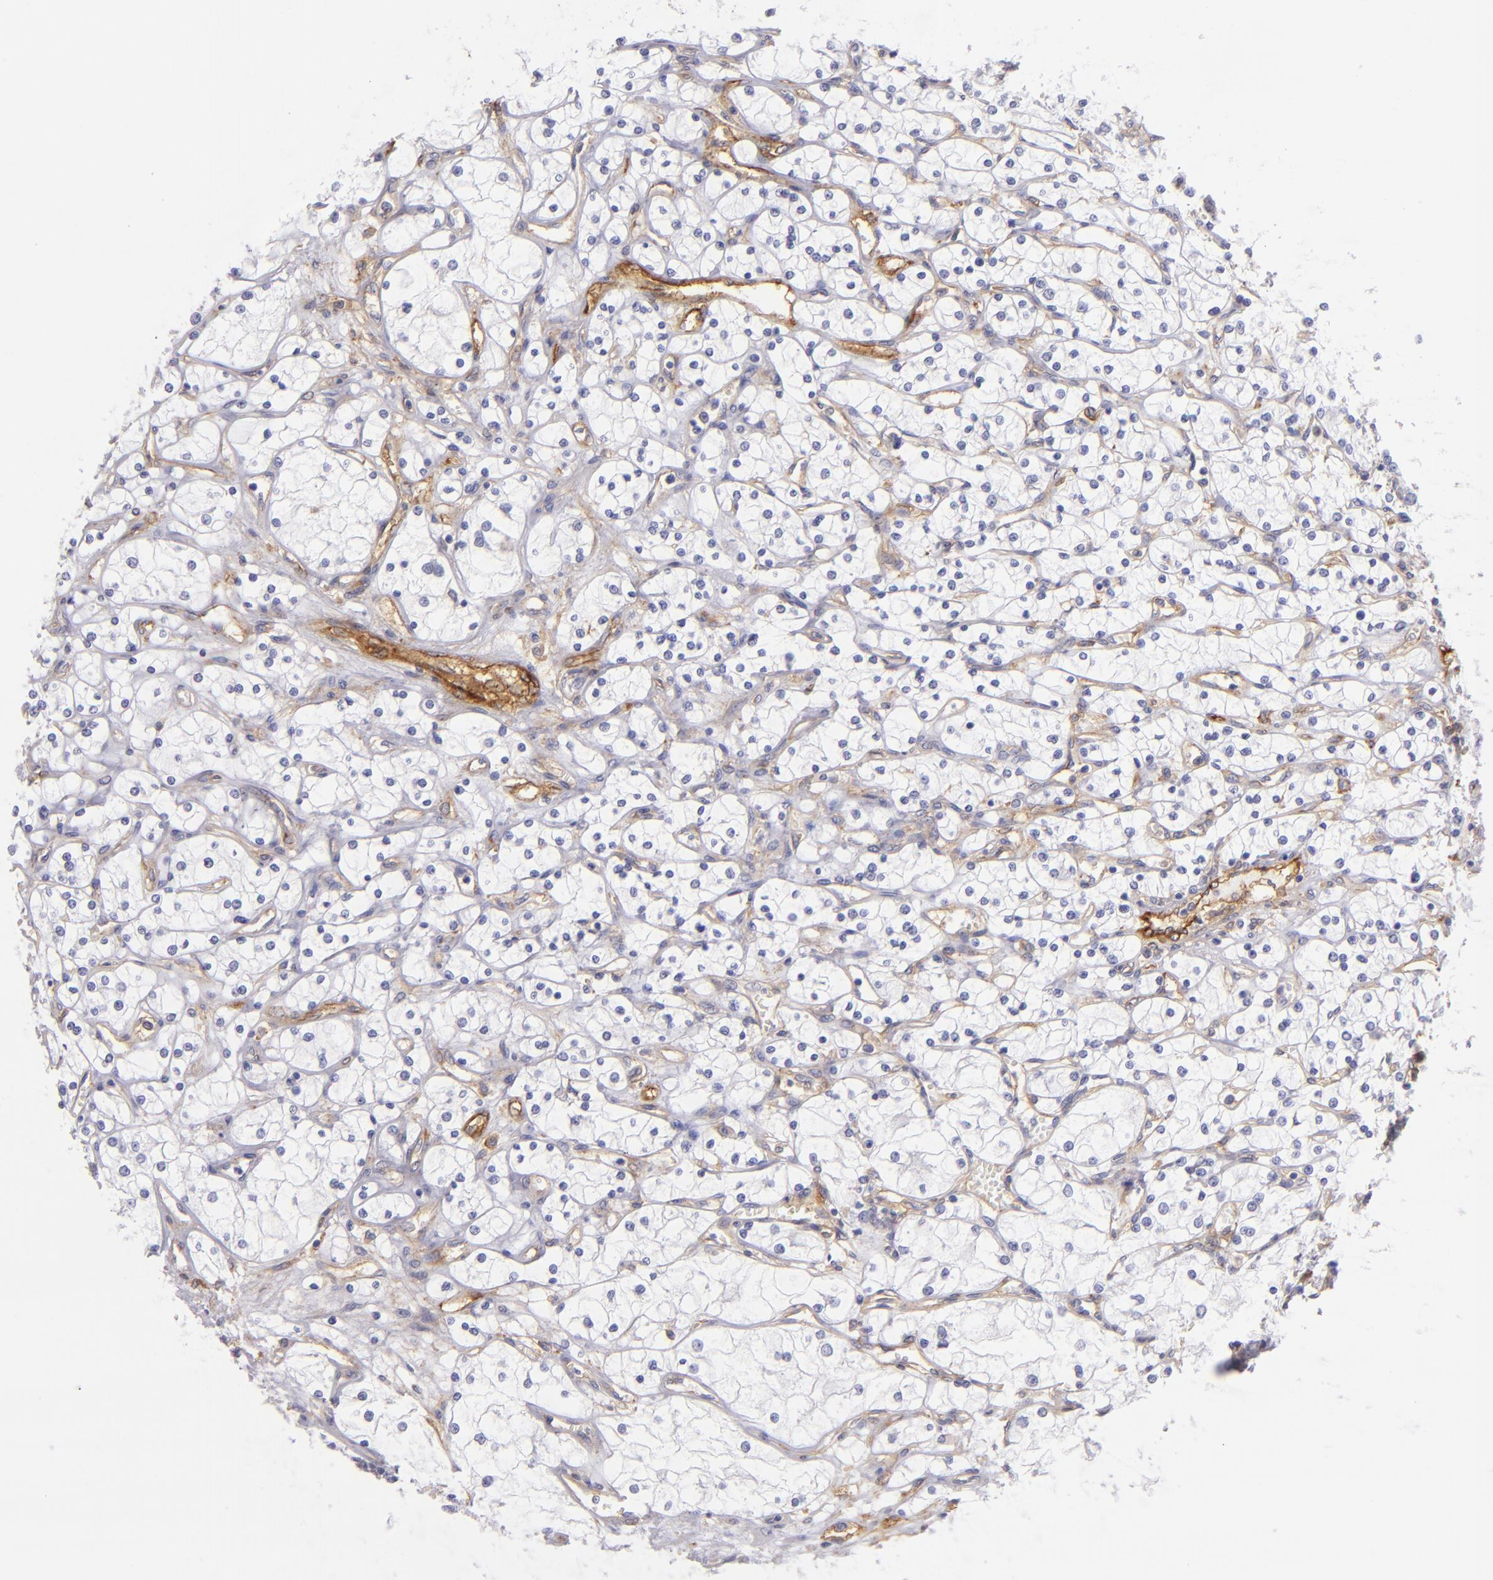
{"staining": {"intensity": "negative", "quantity": "none", "location": "none"}, "tissue": "renal cancer", "cell_type": "Tumor cells", "image_type": "cancer", "snomed": [{"axis": "morphology", "description": "Adenocarcinoma, NOS"}, {"axis": "topography", "description": "Kidney"}], "caption": "IHC histopathology image of human adenocarcinoma (renal) stained for a protein (brown), which exhibits no expression in tumor cells.", "gene": "ENTPD1", "patient": {"sex": "male", "age": 61}}